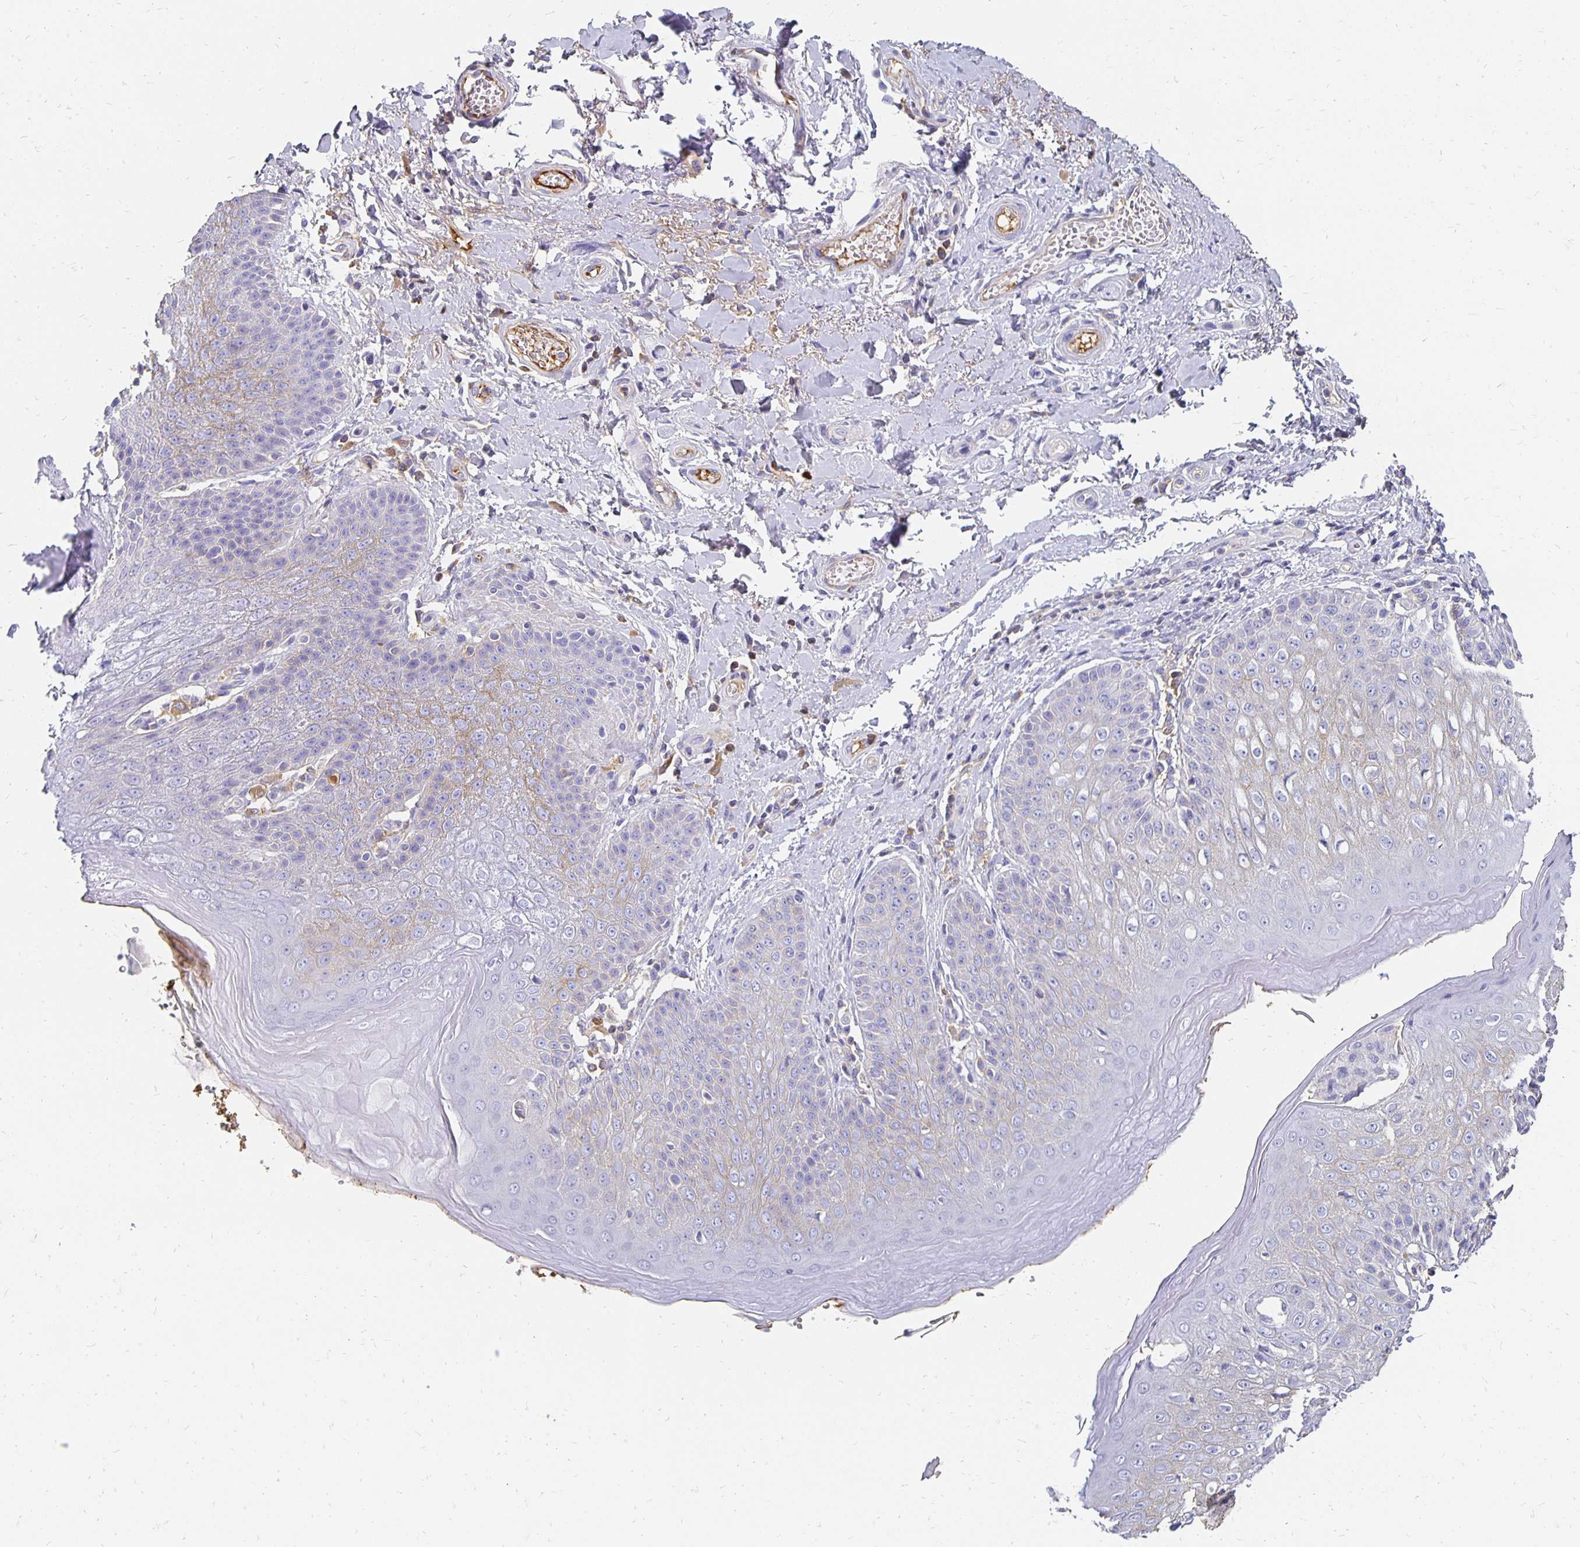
{"staining": {"intensity": "weak", "quantity": "<25%", "location": "cytoplasmic/membranous"}, "tissue": "skin", "cell_type": "Epidermal cells", "image_type": "normal", "snomed": [{"axis": "morphology", "description": "Normal tissue, NOS"}, {"axis": "topography", "description": "Peripheral nerve tissue"}], "caption": "High power microscopy photomicrograph of an immunohistochemistry photomicrograph of normal skin, revealing no significant expression in epidermal cells. Brightfield microscopy of immunohistochemistry (IHC) stained with DAB (3,3'-diaminobenzidine) (brown) and hematoxylin (blue), captured at high magnification.", "gene": "APOB", "patient": {"sex": "male", "age": 51}}